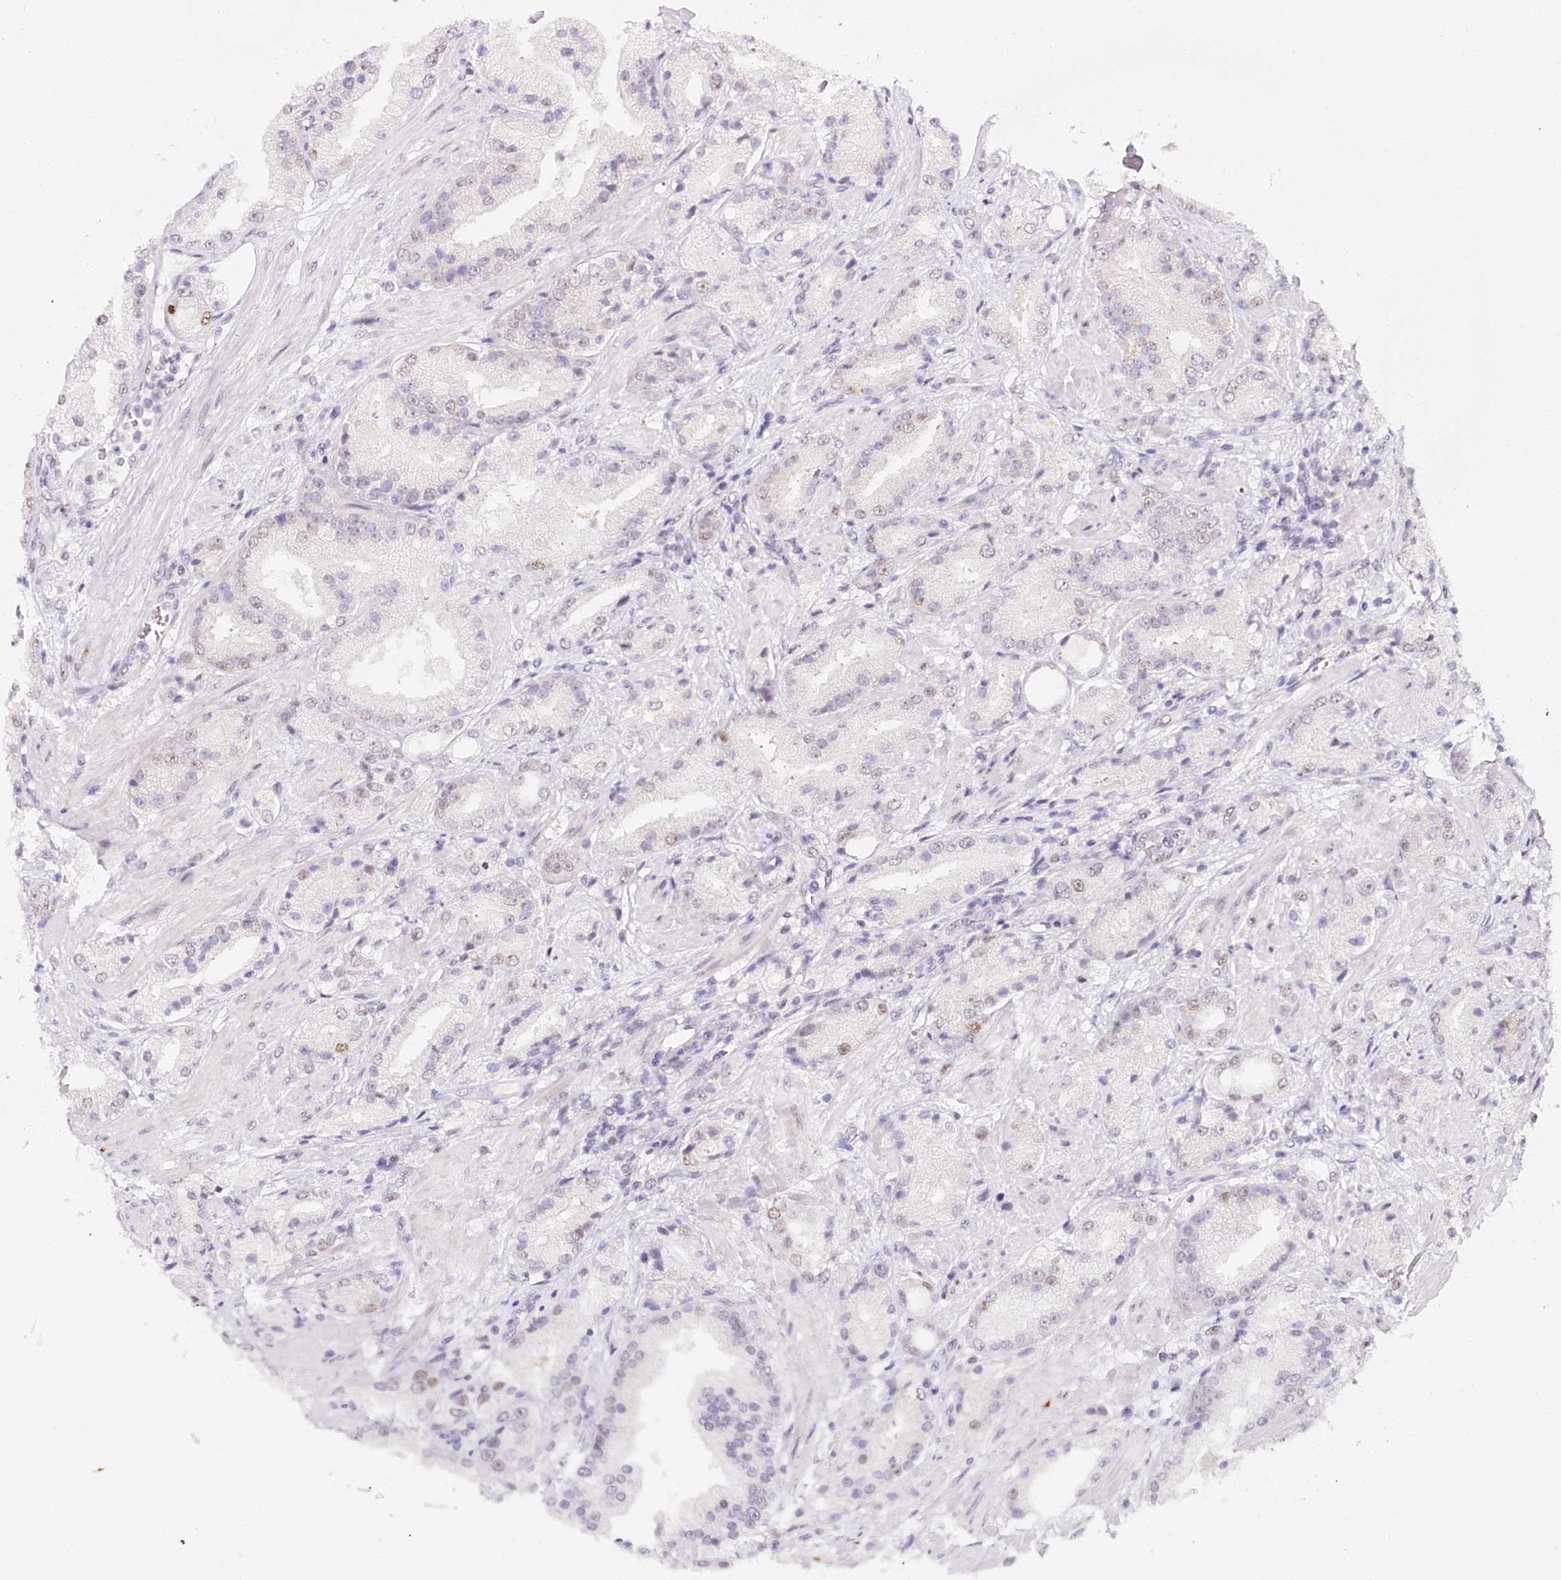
{"staining": {"intensity": "weak", "quantity": "<25%", "location": "nuclear"}, "tissue": "prostate cancer", "cell_type": "Tumor cells", "image_type": "cancer", "snomed": [{"axis": "morphology", "description": "Adenocarcinoma, Low grade"}, {"axis": "topography", "description": "Prostate"}], "caption": "Histopathology image shows no protein positivity in tumor cells of prostate cancer (low-grade adenocarcinoma) tissue.", "gene": "TP53", "patient": {"sex": "male", "age": 67}}